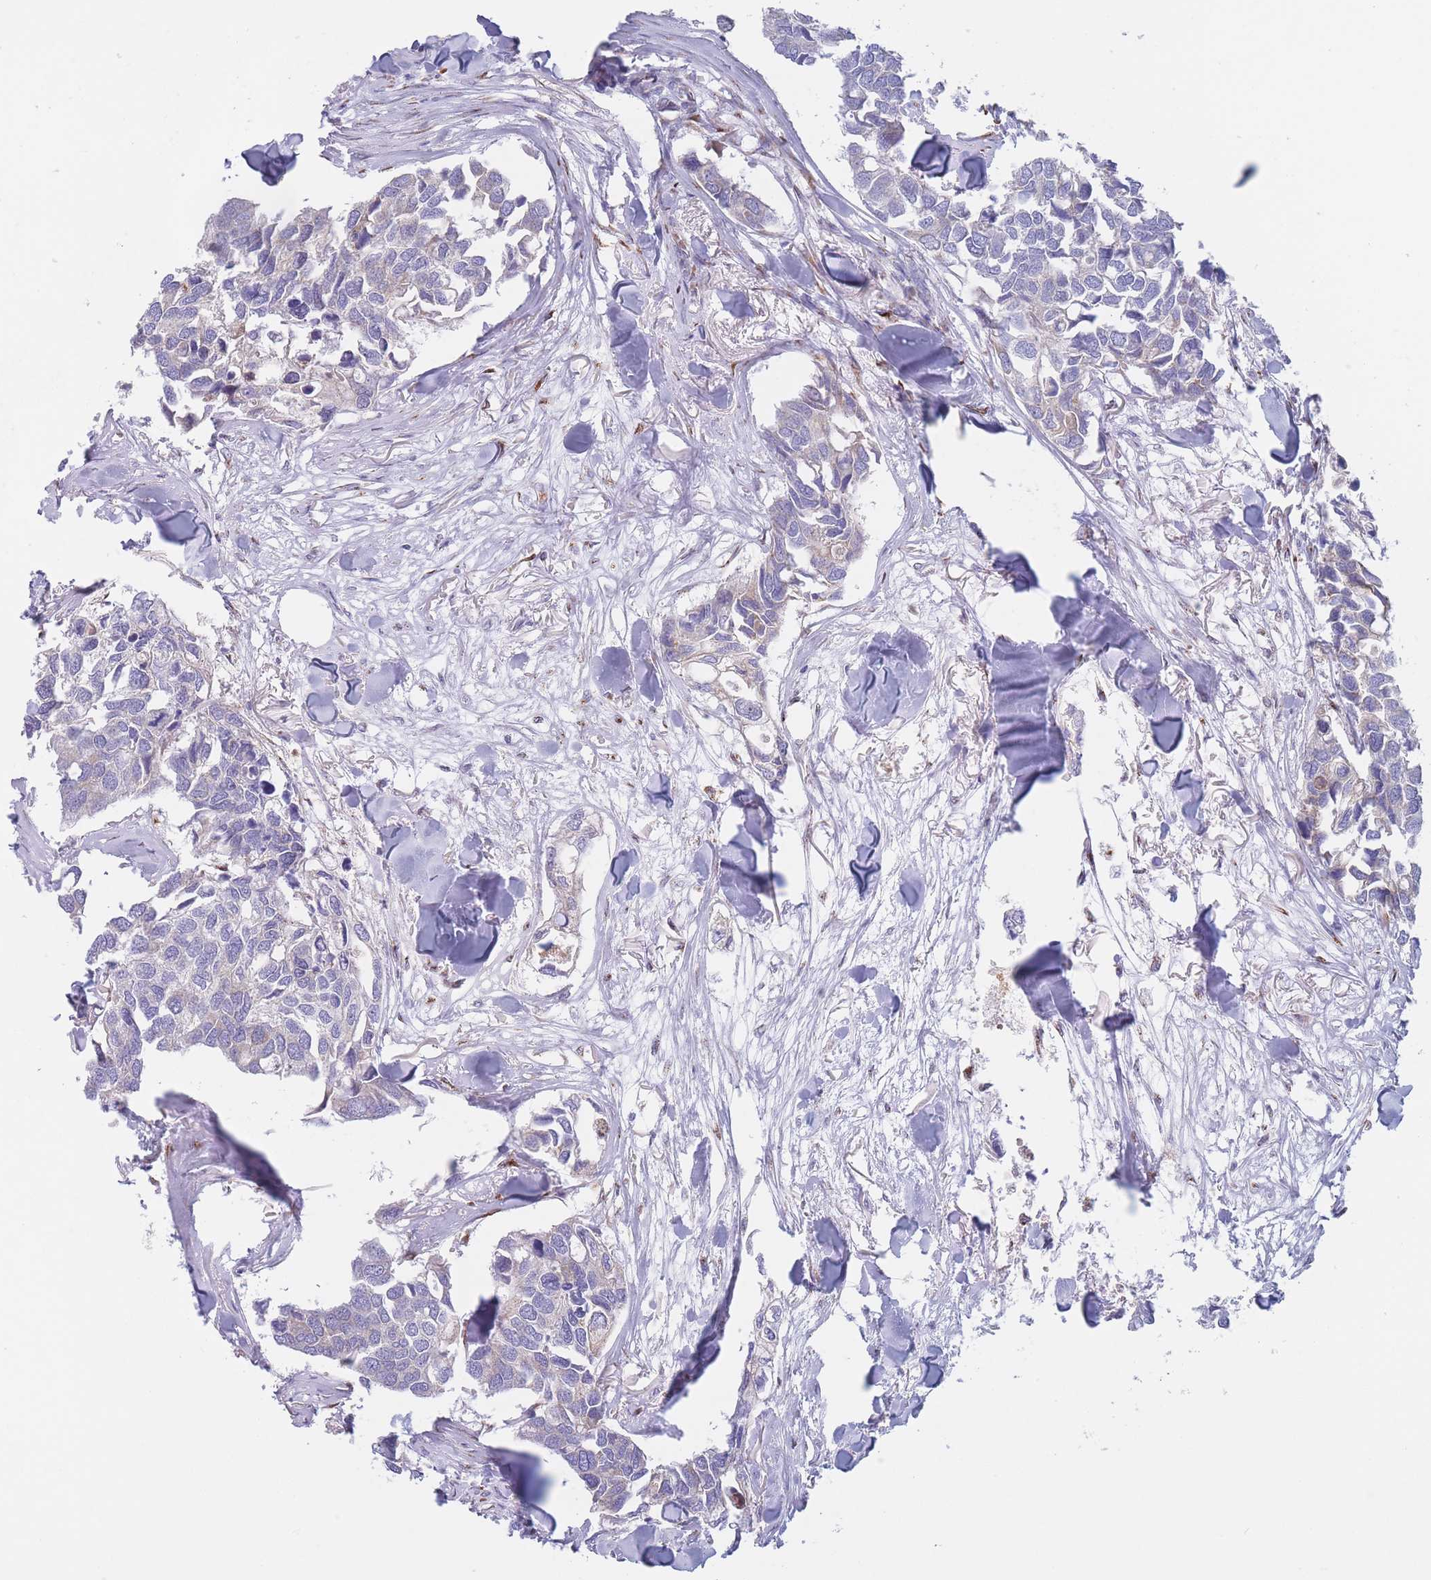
{"staining": {"intensity": "negative", "quantity": "none", "location": "none"}, "tissue": "breast cancer", "cell_type": "Tumor cells", "image_type": "cancer", "snomed": [{"axis": "morphology", "description": "Duct carcinoma"}, {"axis": "topography", "description": "Breast"}], "caption": "Immunohistochemistry (IHC) photomicrograph of neoplastic tissue: infiltrating ductal carcinoma (breast) stained with DAB exhibits no significant protein positivity in tumor cells.", "gene": "MRPL30", "patient": {"sex": "female", "age": 83}}